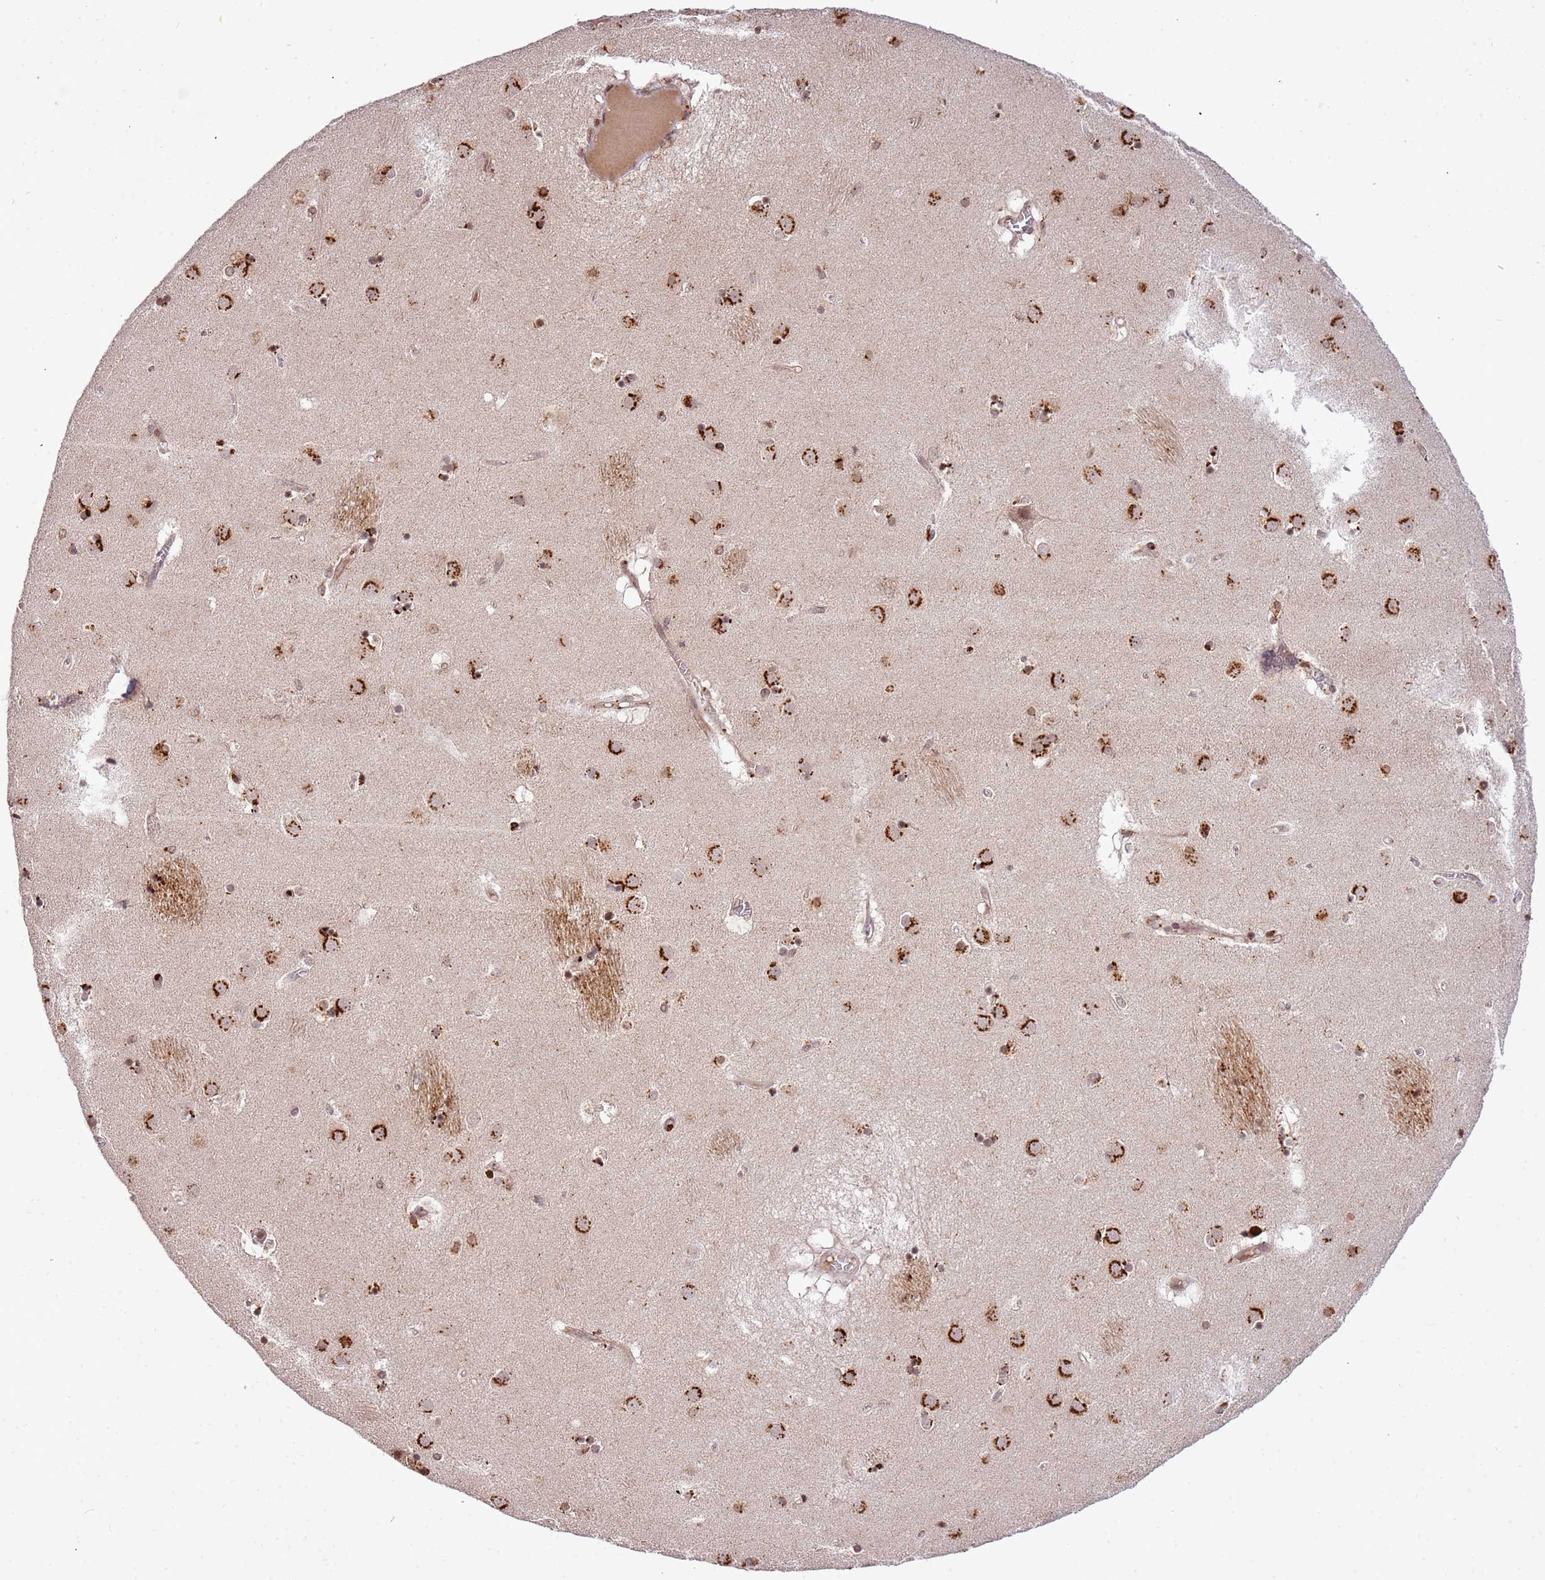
{"staining": {"intensity": "strong", "quantity": "<25%", "location": "cytoplasmic/membranous"}, "tissue": "caudate", "cell_type": "Glial cells", "image_type": "normal", "snomed": [{"axis": "morphology", "description": "Normal tissue, NOS"}, {"axis": "topography", "description": "Lateral ventricle wall"}], "caption": "The histopathology image exhibits staining of normal caudate, revealing strong cytoplasmic/membranous protein positivity (brown color) within glial cells. The staining is performed using DAB brown chromogen to label protein expression. The nuclei are counter-stained blue using hematoxylin.", "gene": "SAMSN1", "patient": {"sex": "male", "age": 70}}